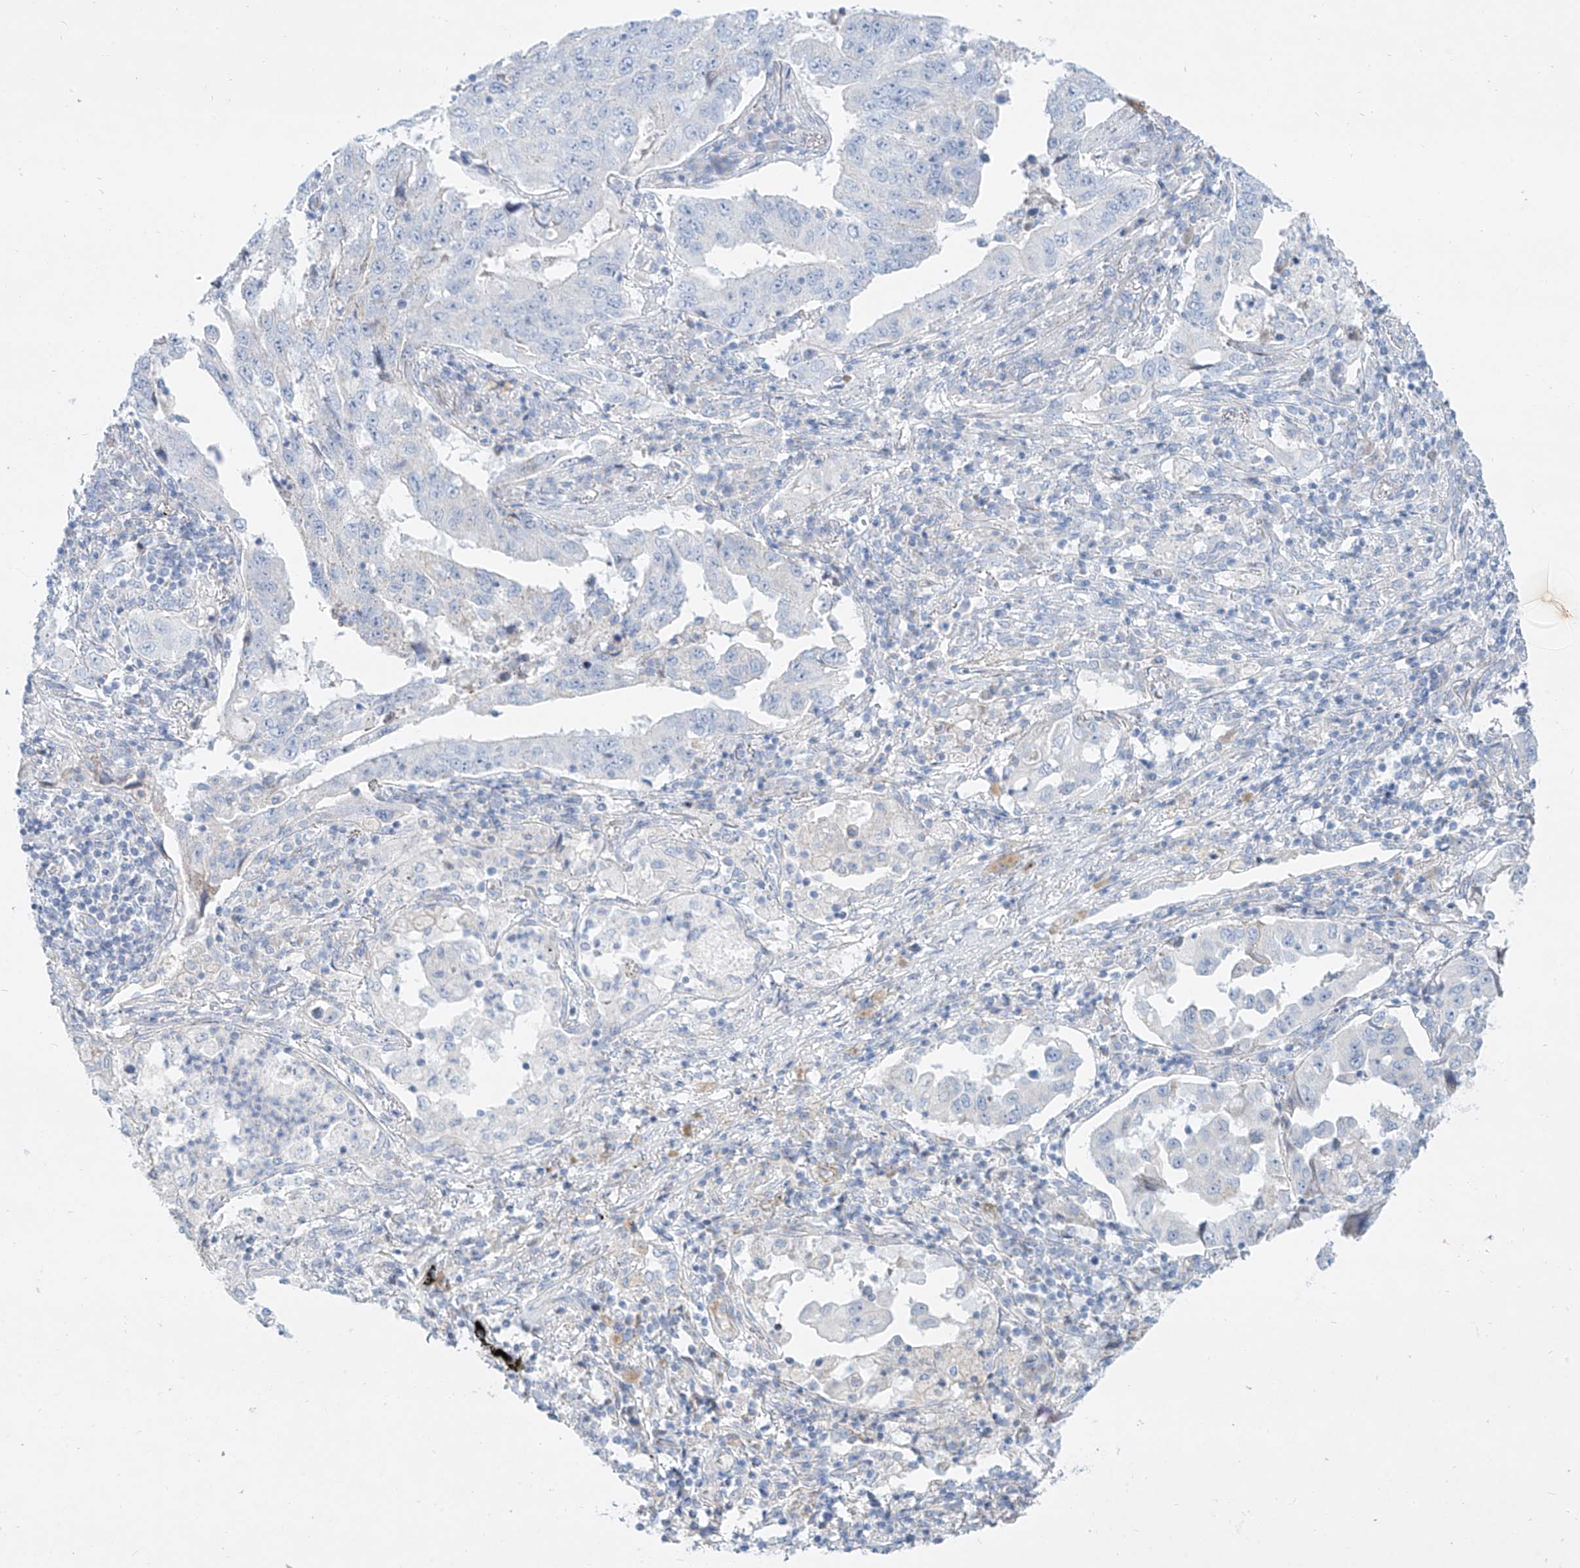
{"staining": {"intensity": "negative", "quantity": "none", "location": "none"}, "tissue": "lung cancer", "cell_type": "Tumor cells", "image_type": "cancer", "snomed": [{"axis": "morphology", "description": "Adenocarcinoma, NOS"}, {"axis": "topography", "description": "Lung"}], "caption": "Immunohistochemical staining of human lung adenocarcinoma displays no significant staining in tumor cells. (DAB immunohistochemistry visualized using brightfield microscopy, high magnification).", "gene": "AJM1", "patient": {"sex": "female", "age": 51}}